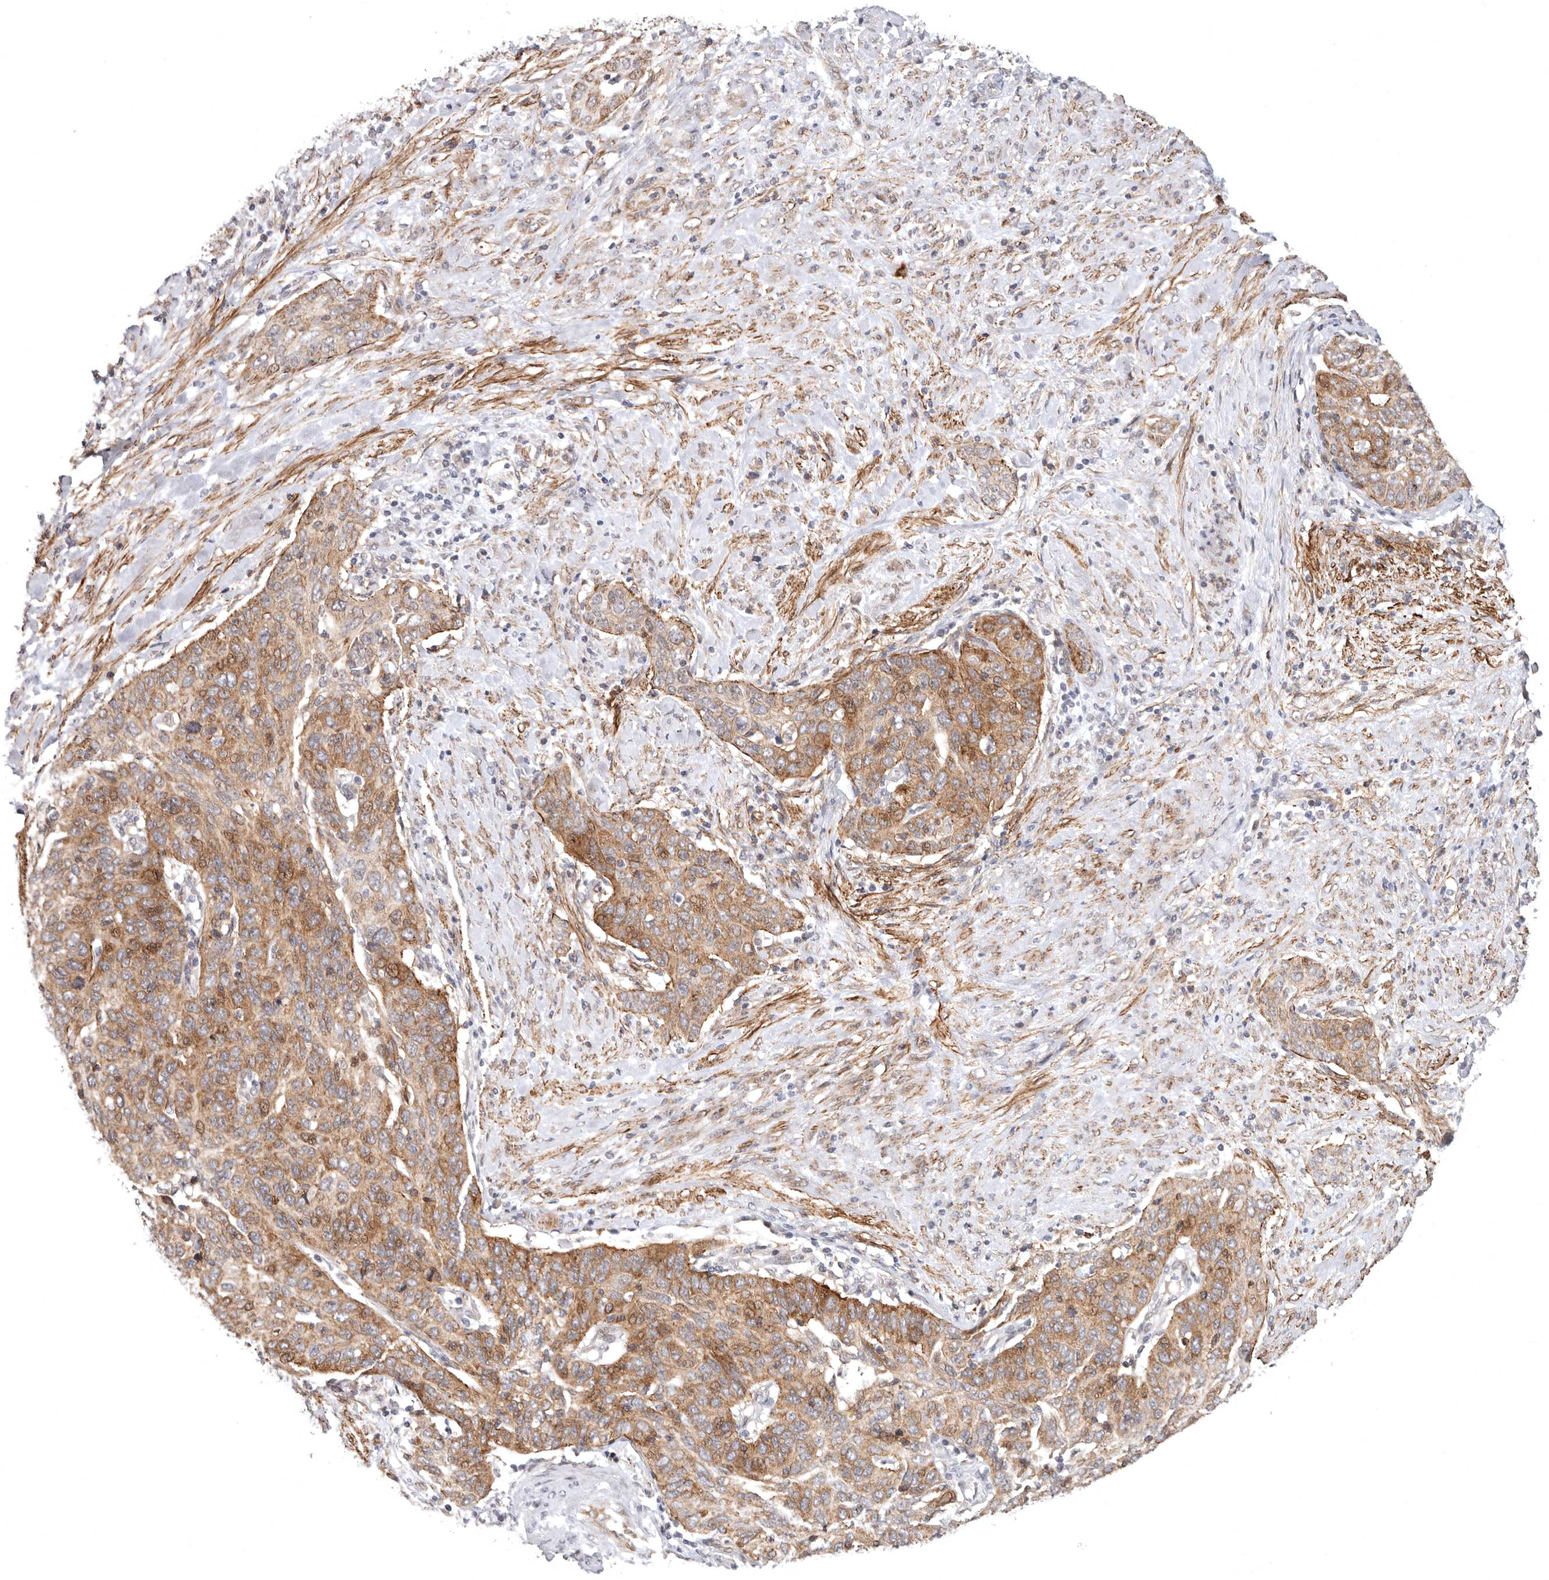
{"staining": {"intensity": "moderate", "quantity": ">75%", "location": "cytoplasmic/membranous"}, "tissue": "cervical cancer", "cell_type": "Tumor cells", "image_type": "cancer", "snomed": [{"axis": "morphology", "description": "Squamous cell carcinoma, NOS"}, {"axis": "topography", "description": "Cervix"}], "caption": "Immunohistochemical staining of human cervical squamous cell carcinoma exhibits medium levels of moderate cytoplasmic/membranous expression in about >75% of tumor cells.", "gene": "SZT2", "patient": {"sex": "female", "age": 60}}